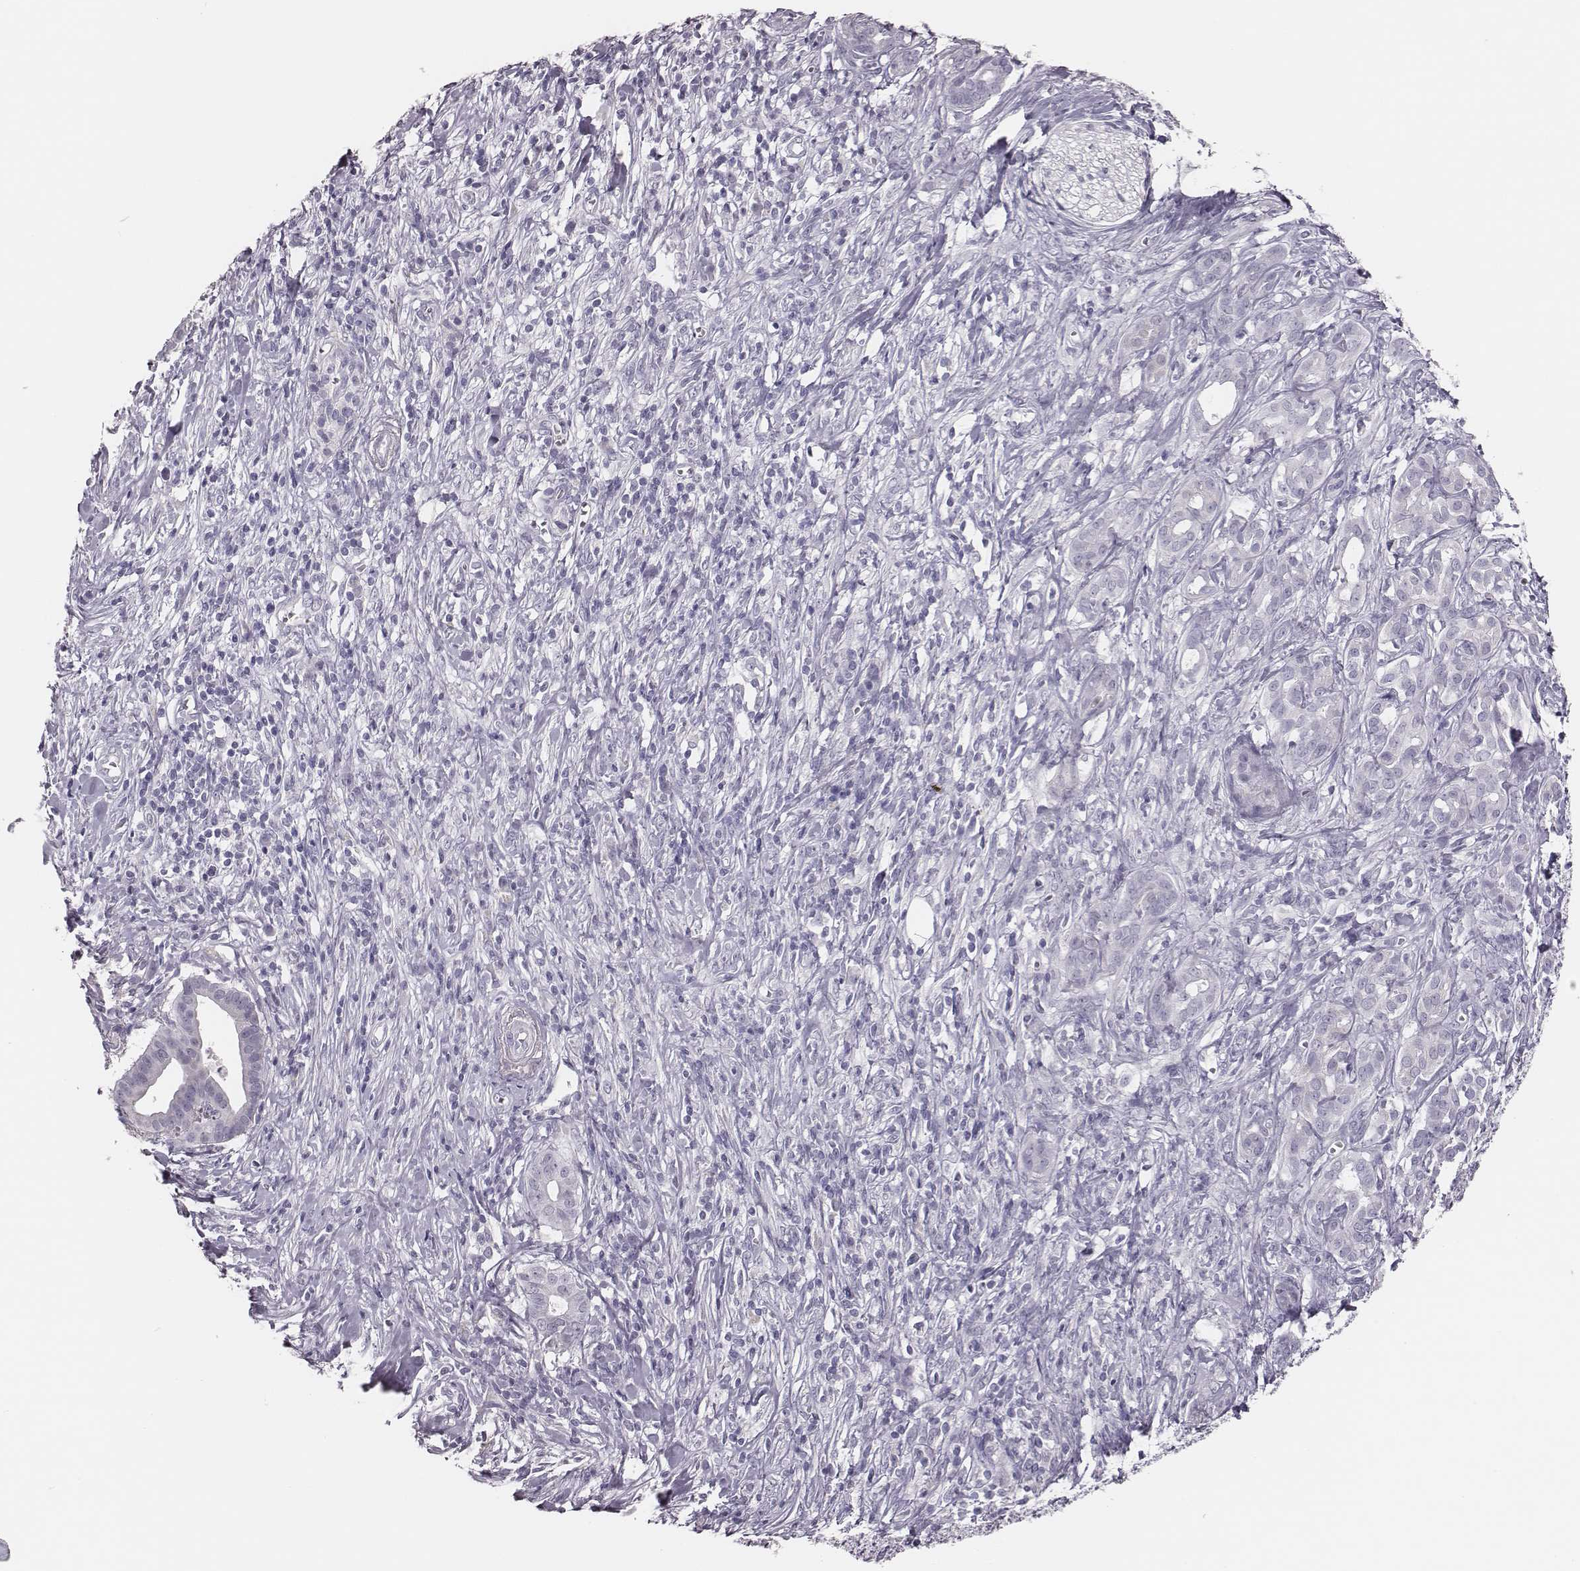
{"staining": {"intensity": "negative", "quantity": "none", "location": "none"}, "tissue": "pancreatic cancer", "cell_type": "Tumor cells", "image_type": "cancer", "snomed": [{"axis": "morphology", "description": "Adenocarcinoma, NOS"}, {"axis": "topography", "description": "Pancreas"}], "caption": "Tumor cells show no significant protein positivity in pancreatic adenocarcinoma. Brightfield microscopy of immunohistochemistry stained with DAB (3,3'-diaminobenzidine) (brown) and hematoxylin (blue), captured at high magnification.", "gene": "ADGRF4", "patient": {"sex": "male", "age": 61}}